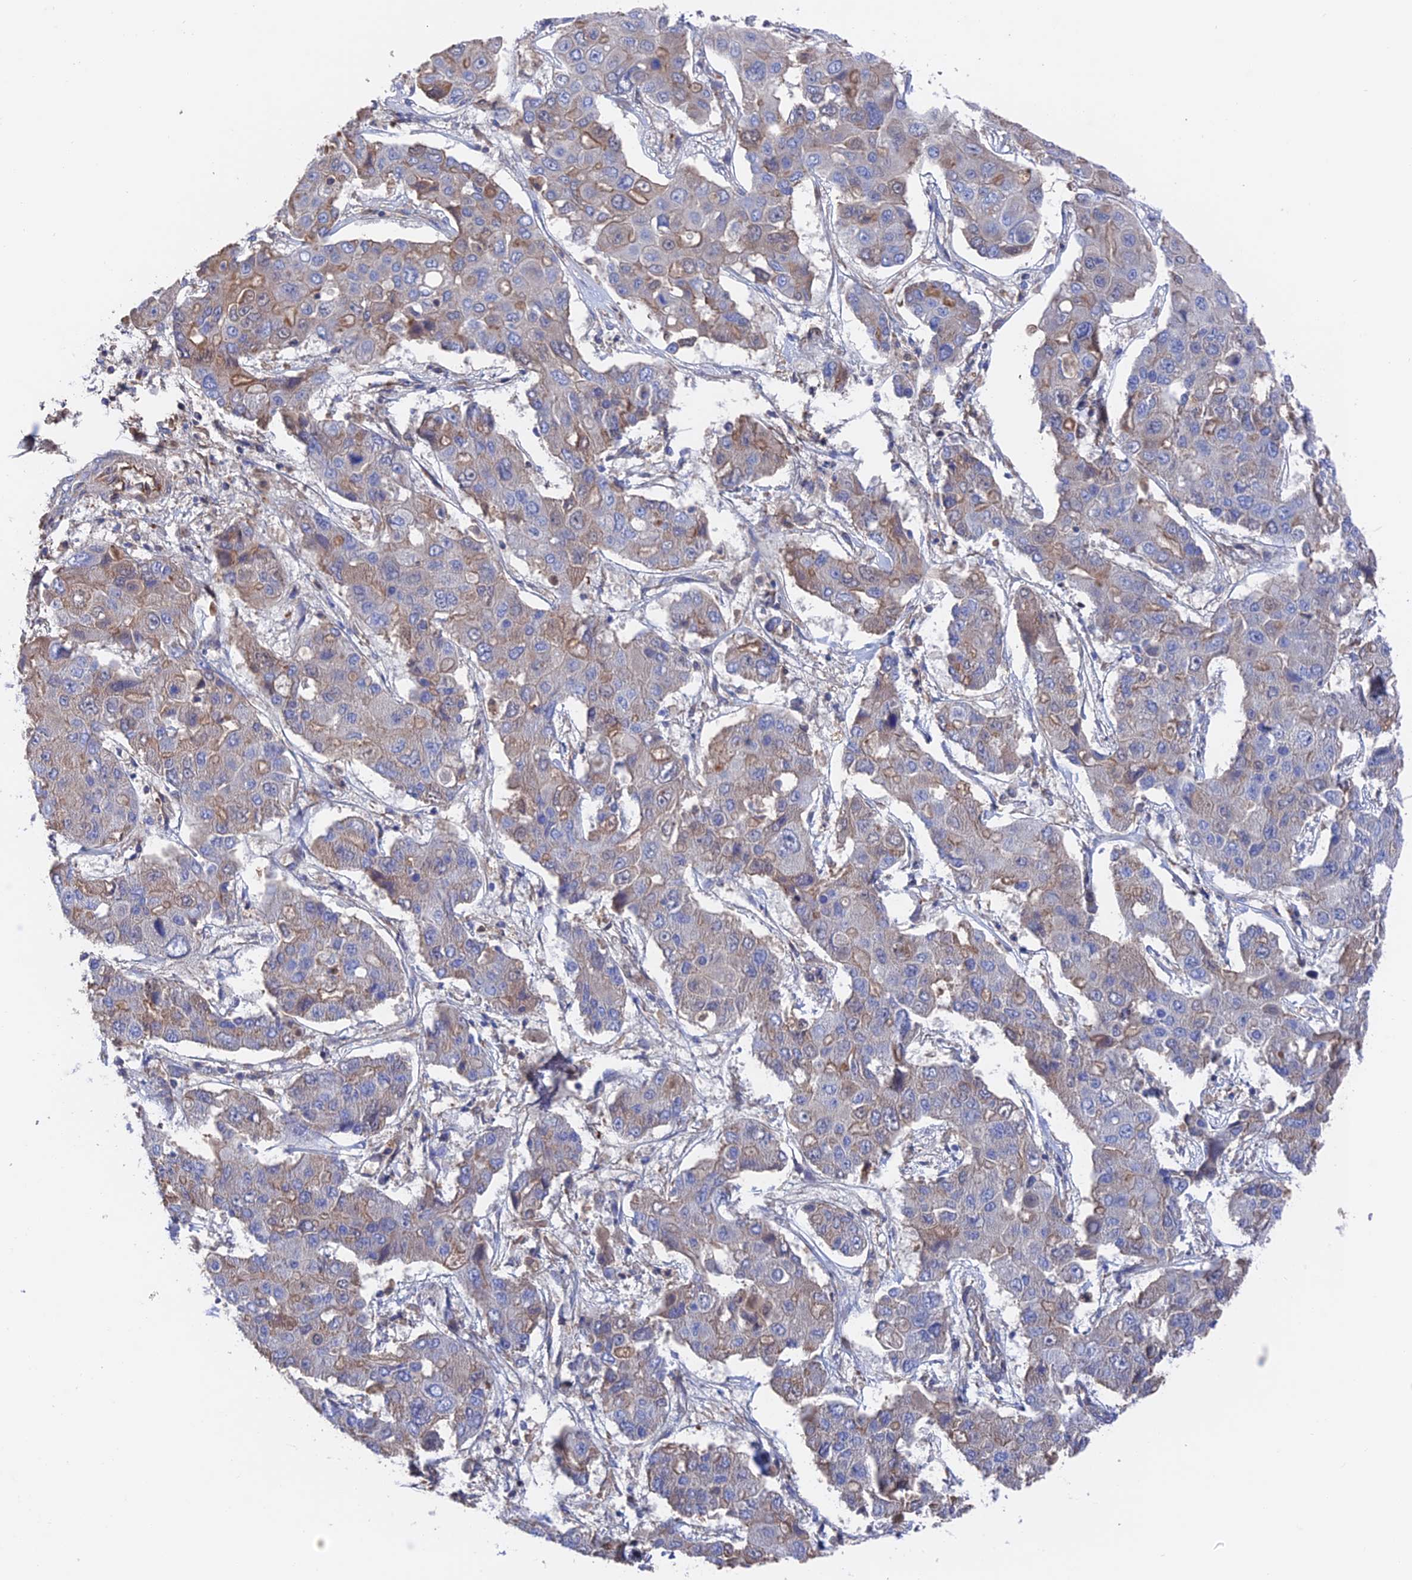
{"staining": {"intensity": "moderate", "quantity": "<25%", "location": "cytoplasmic/membranous"}, "tissue": "liver cancer", "cell_type": "Tumor cells", "image_type": "cancer", "snomed": [{"axis": "morphology", "description": "Cholangiocarcinoma"}, {"axis": "topography", "description": "Liver"}], "caption": "Moderate cytoplasmic/membranous protein expression is present in approximately <25% of tumor cells in liver cholangiocarcinoma. The staining was performed using DAB to visualize the protein expression in brown, while the nuclei were stained in blue with hematoxylin (Magnification: 20x).", "gene": "HPF1", "patient": {"sex": "male", "age": 67}}